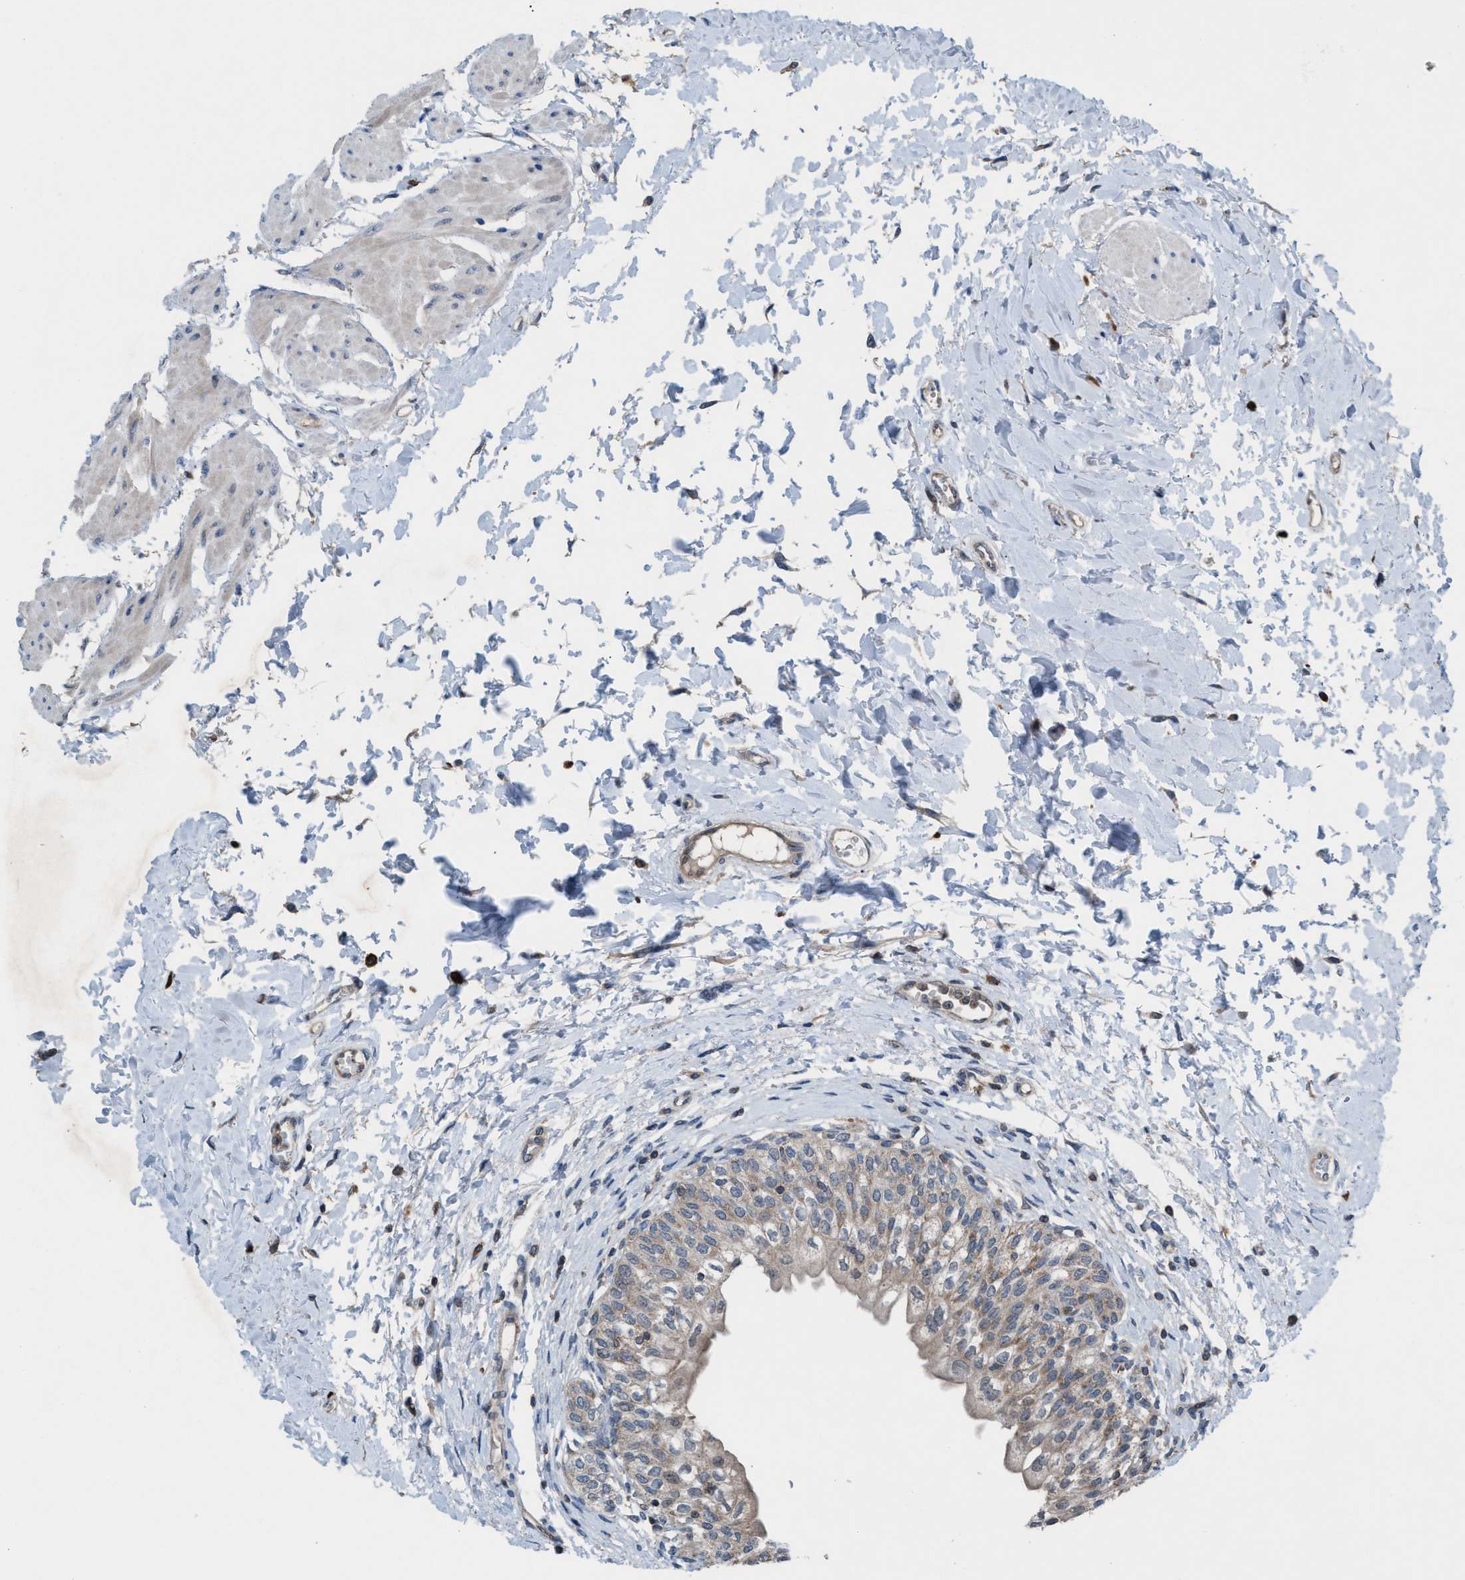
{"staining": {"intensity": "moderate", "quantity": ">75%", "location": "cytoplasmic/membranous"}, "tissue": "urinary bladder", "cell_type": "Urothelial cells", "image_type": "normal", "snomed": [{"axis": "morphology", "description": "Normal tissue, NOS"}, {"axis": "topography", "description": "Urinary bladder"}], "caption": "Urothelial cells demonstrate moderate cytoplasmic/membranous positivity in about >75% of cells in unremarkable urinary bladder.", "gene": "MRM1", "patient": {"sex": "male", "age": 55}}